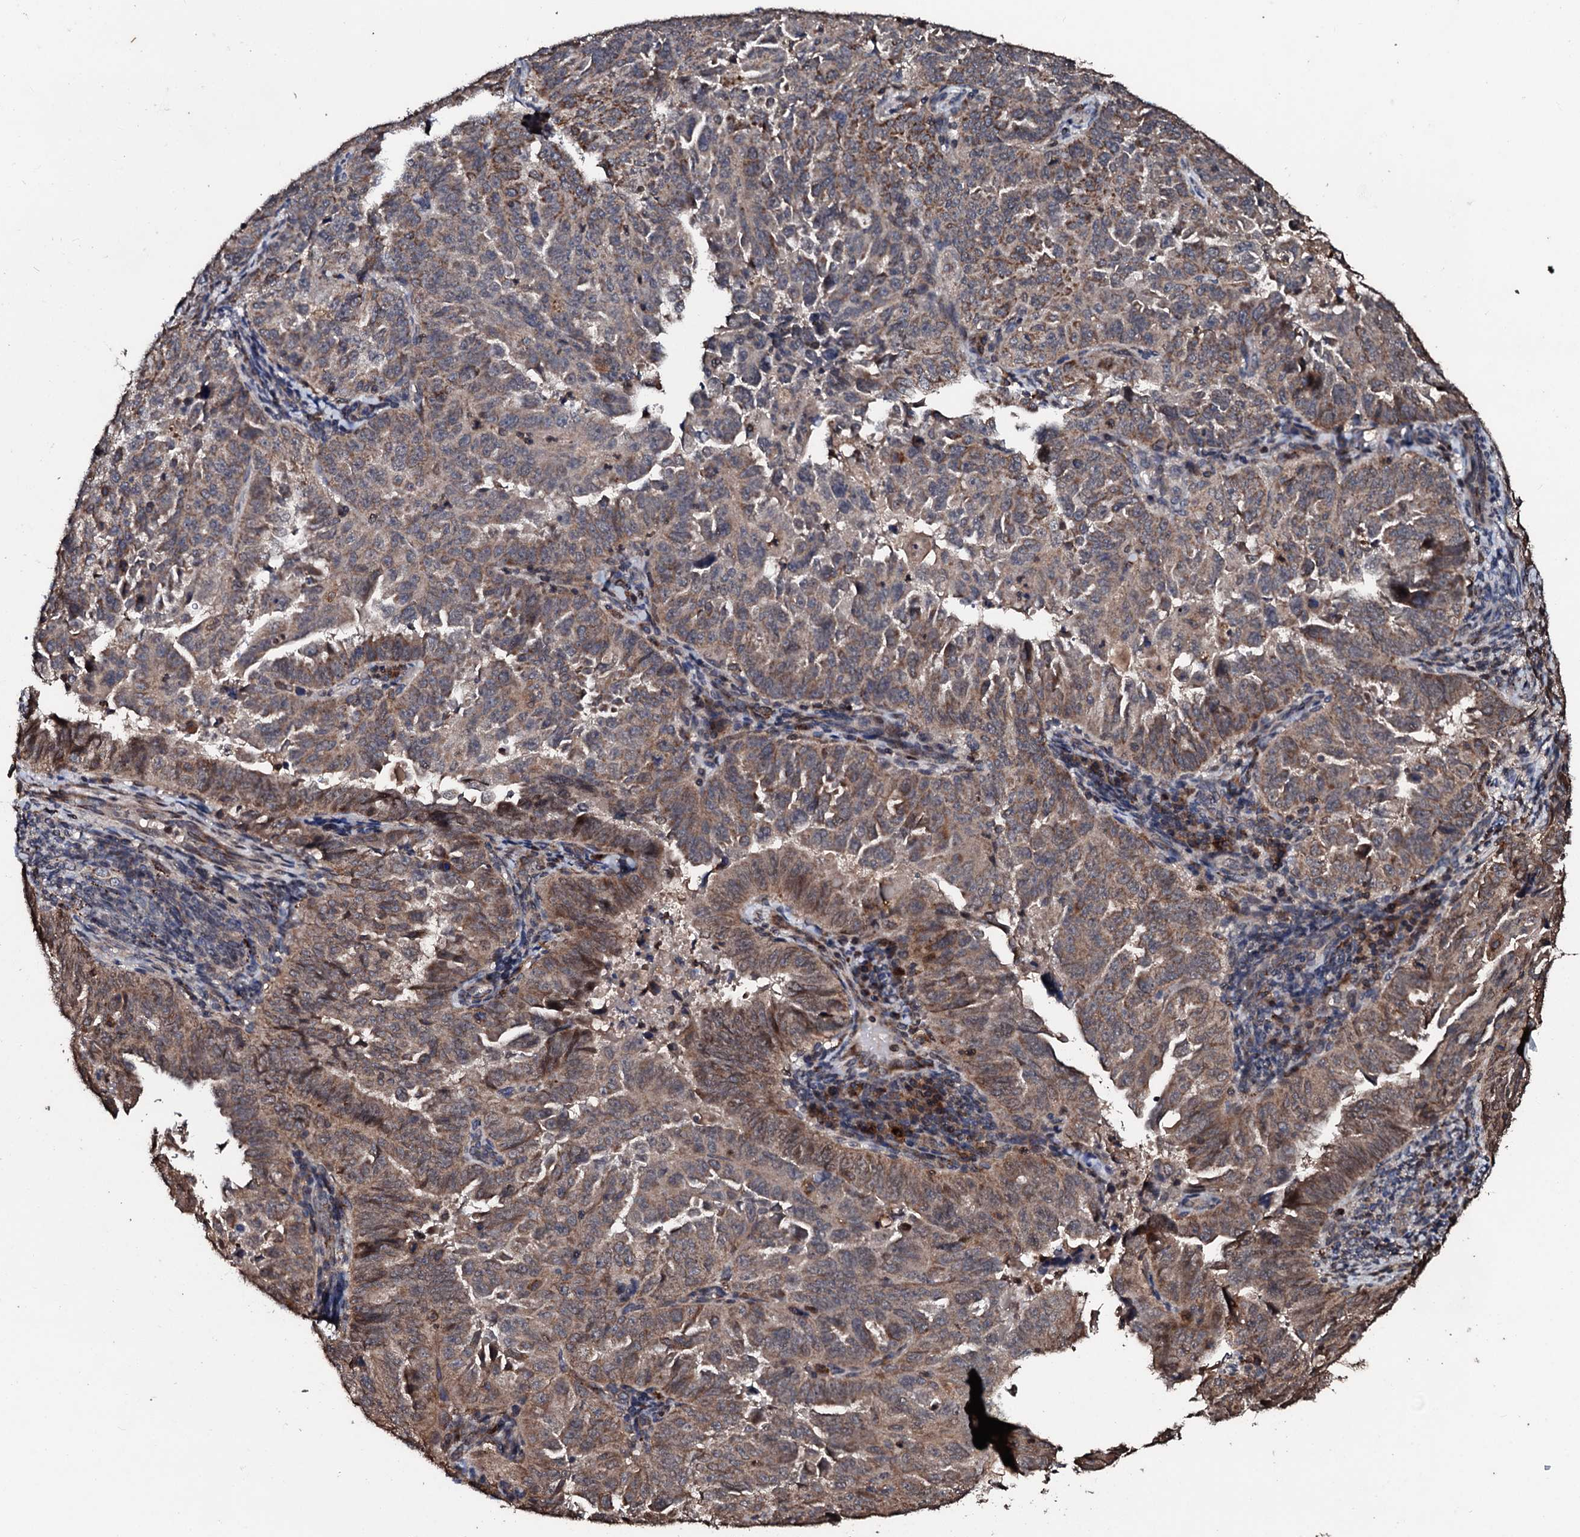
{"staining": {"intensity": "moderate", "quantity": ">75%", "location": "cytoplasmic/membranous"}, "tissue": "endometrial cancer", "cell_type": "Tumor cells", "image_type": "cancer", "snomed": [{"axis": "morphology", "description": "Adenocarcinoma, NOS"}, {"axis": "topography", "description": "Endometrium"}], "caption": "Protein staining of endometrial cancer (adenocarcinoma) tissue shows moderate cytoplasmic/membranous expression in approximately >75% of tumor cells.", "gene": "SDHAF2", "patient": {"sex": "female", "age": 65}}